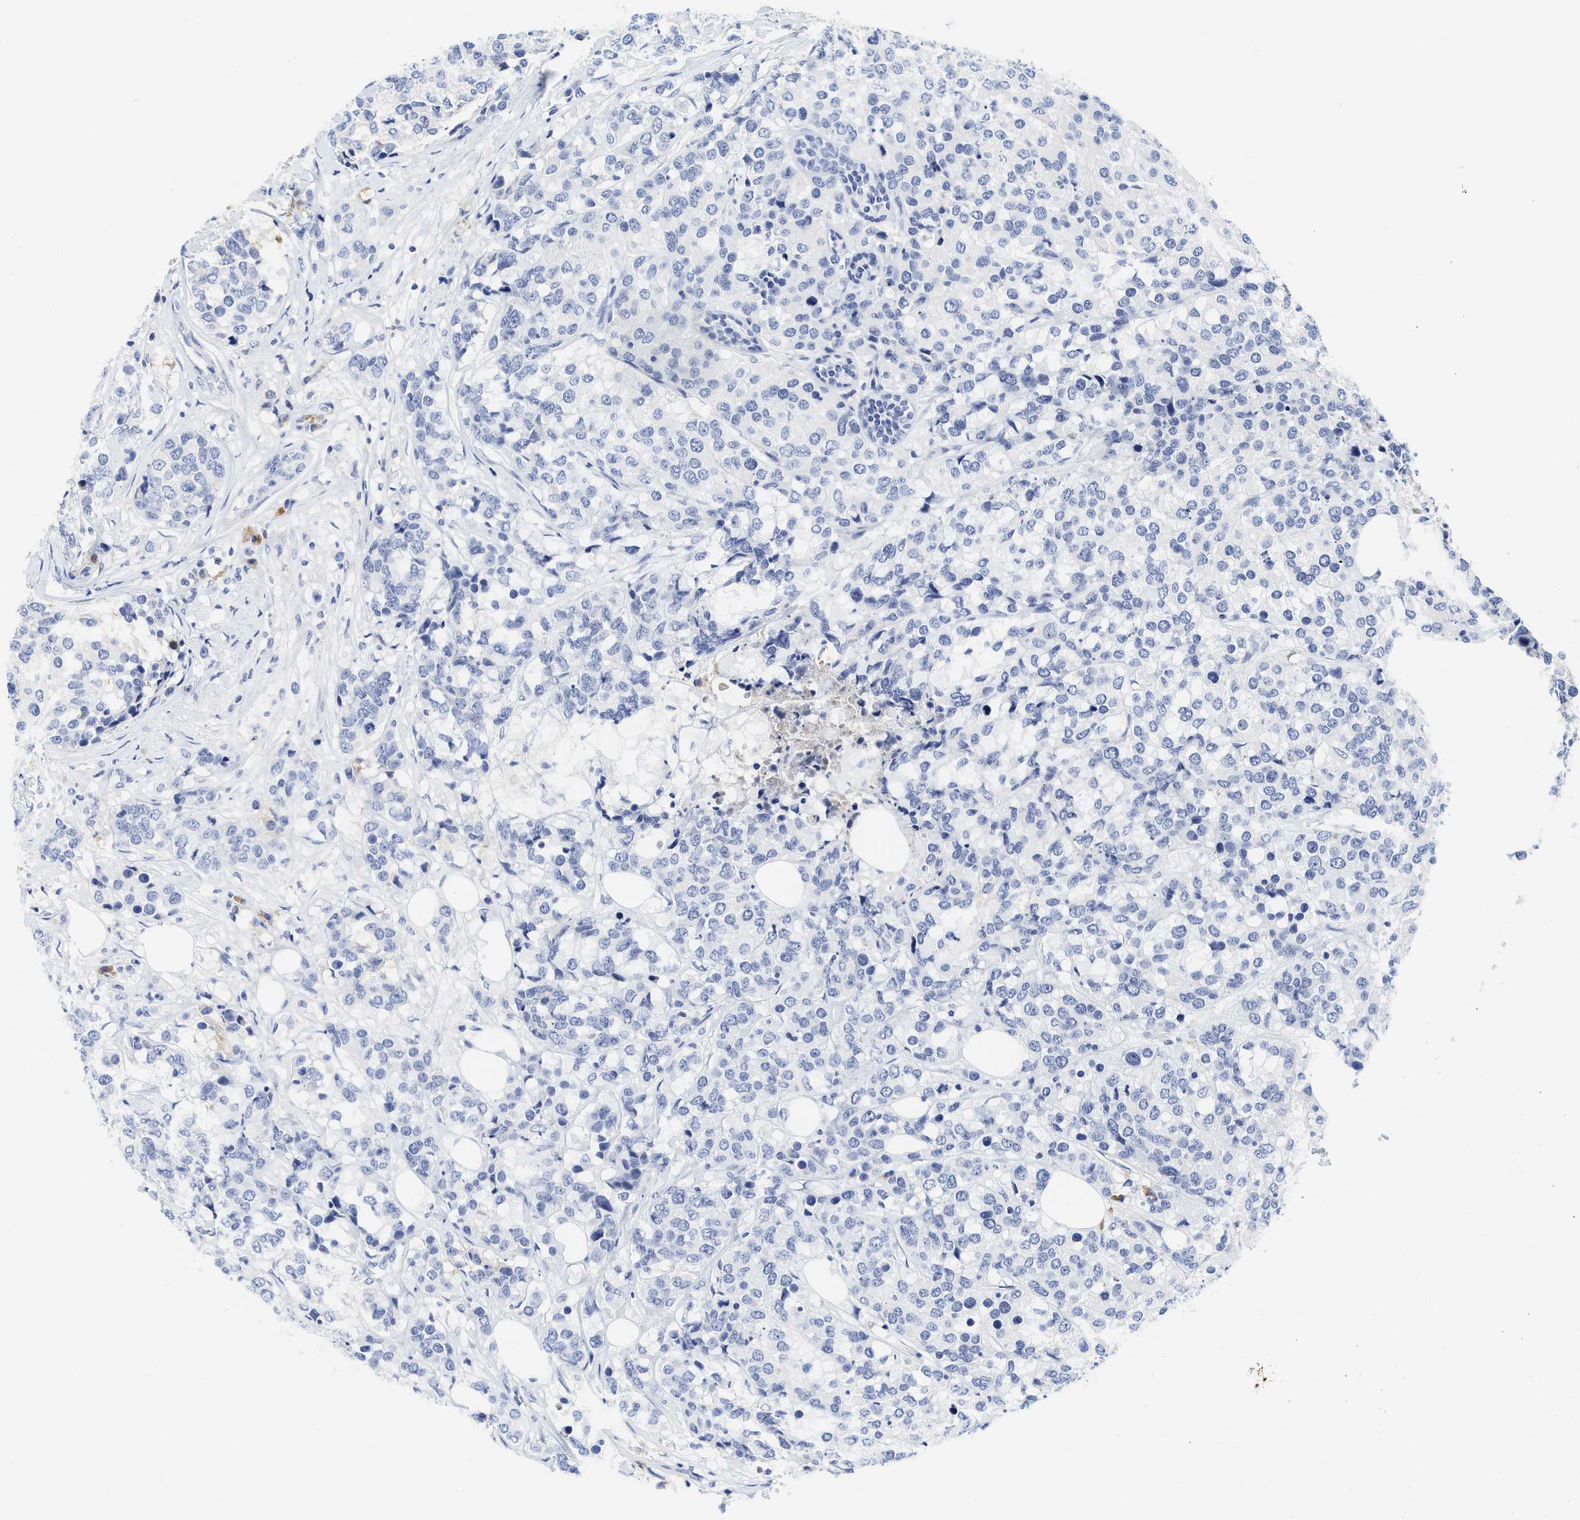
{"staining": {"intensity": "negative", "quantity": "none", "location": "none"}, "tissue": "breast cancer", "cell_type": "Tumor cells", "image_type": "cancer", "snomed": [{"axis": "morphology", "description": "Lobular carcinoma"}, {"axis": "topography", "description": "Breast"}], "caption": "An image of breast cancer stained for a protein displays no brown staining in tumor cells.", "gene": "C2", "patient": {"sex": "female", "age": 59}}